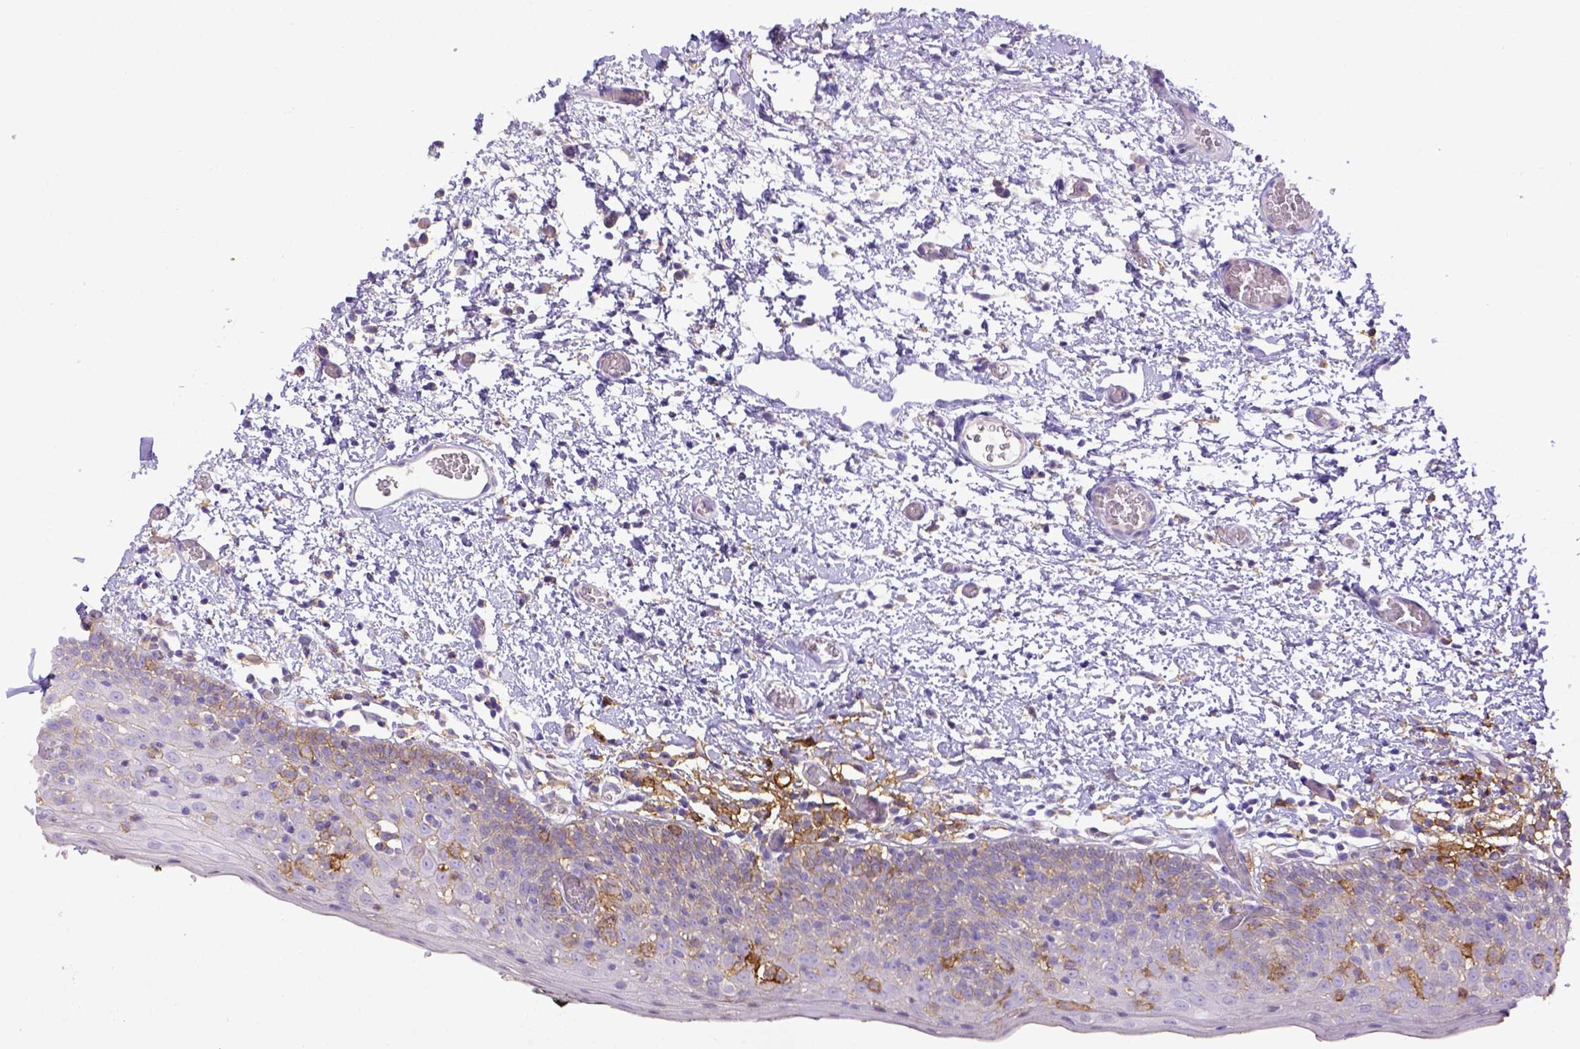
{"staining": {"intensity": "negative", "quantity": "none", "location": "none"}, "tissue": "oral mucosa", "cell_type": "Squamous epithelial cells", "image_type": "normal", "snomed": [{"axis": "morphology", "description": "Normal tissue, NOS"}, {"axis": "morphology", "description": "Squamous cell carcinoma, NOS"}, {"axis": "topography", "description": "Oral tissue"}, {"axis": "topography", "description": "Head-Neck"}], "caption": "This micrograph is of benign oral mucosa stained with IHC to label a protein in brown with the nuclei are counter-stained blue. There is no staining in squamous epithelial cells. Brightfield microscopy of IHC stained with DAB (brown) and hematoxylin (blue), captured at high magnification.", "gene": "CD40", "patient": {"sex": "male", "age": 69}}